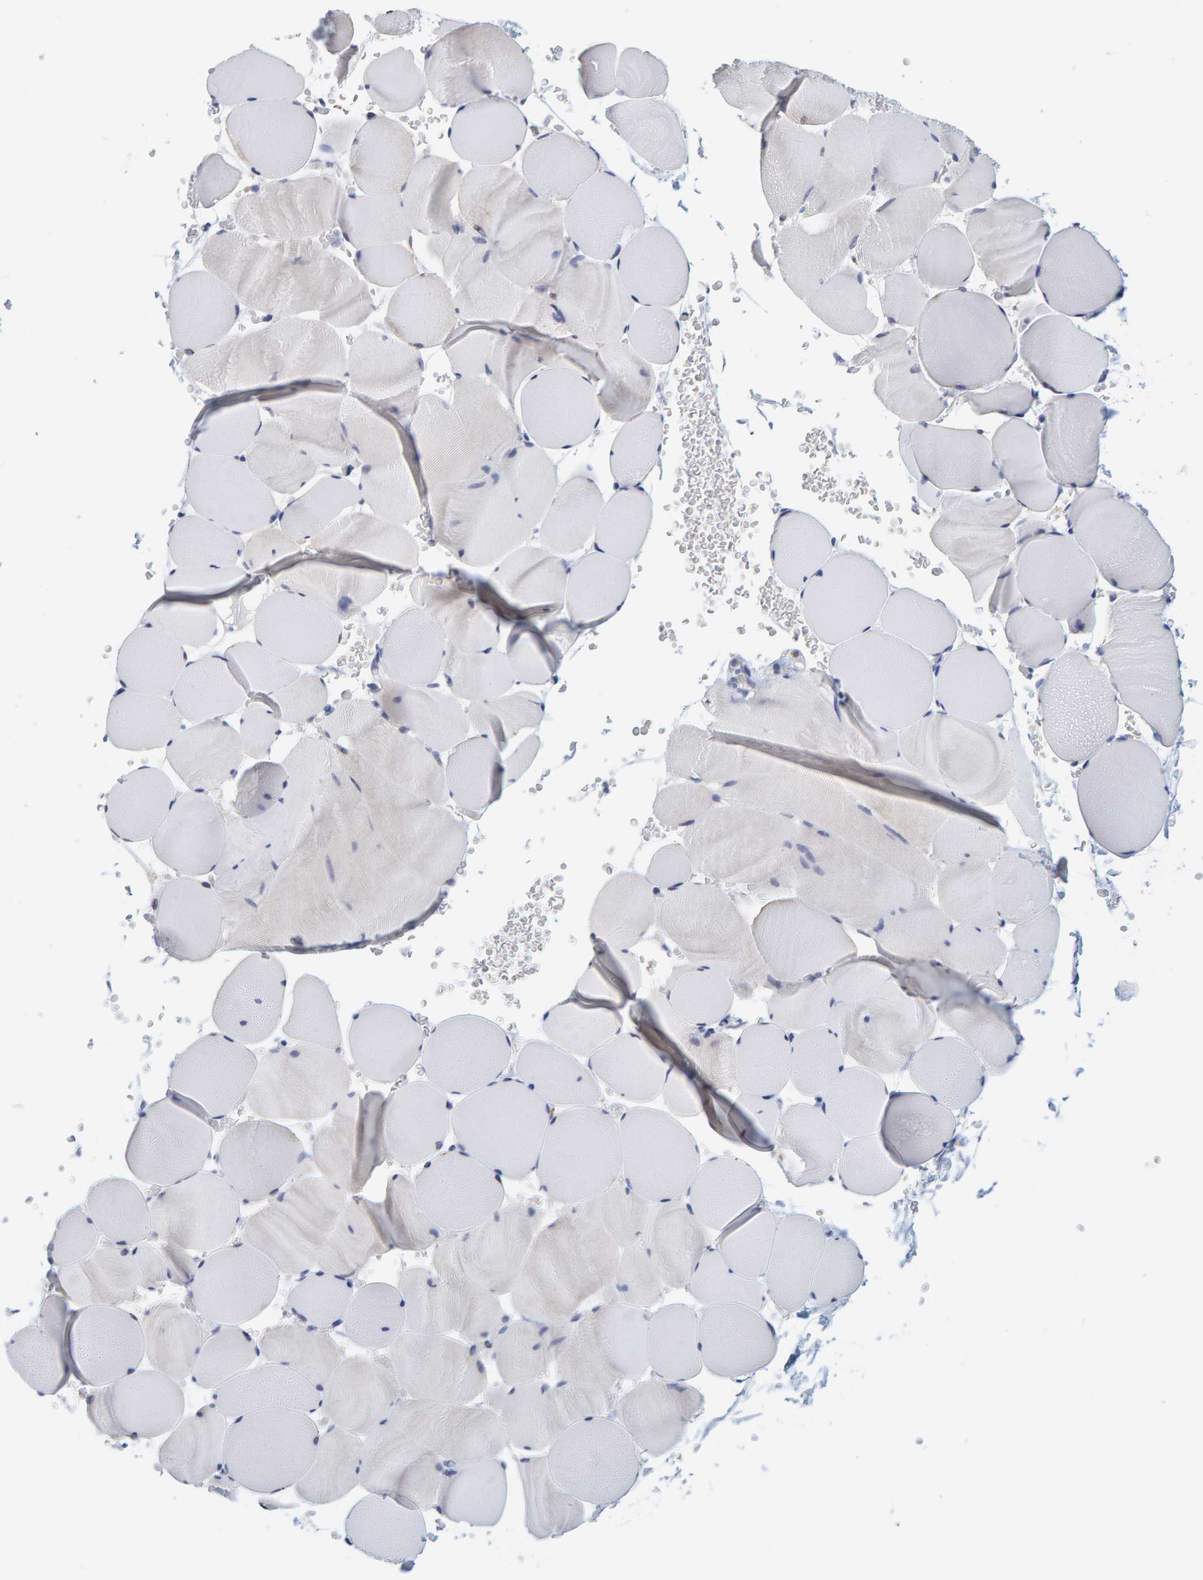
{"staining": {"intensity": "negative", "quantity": "none", "location": "none"}, "tissue": "skeletal muscle", "cell_type": "Myocytes", "image_type": "normal", "snomed": [{"axis": "morphology", "description": "Normal tissue, NOS"}, {"axis": "topography", "description": "Skeletal muscle"}], "caption": "DAB immunohistochemical staining of unremarkable skeletal muscle displays no significant expression in myocytes. The staining is performed using DAB (3,3'-diaminobenzidine) brown chromogen with nuclei counter-stained in using hematoxylin.", "gene": "SGPL1", "patient": {"sex": "male", "age": 62}}